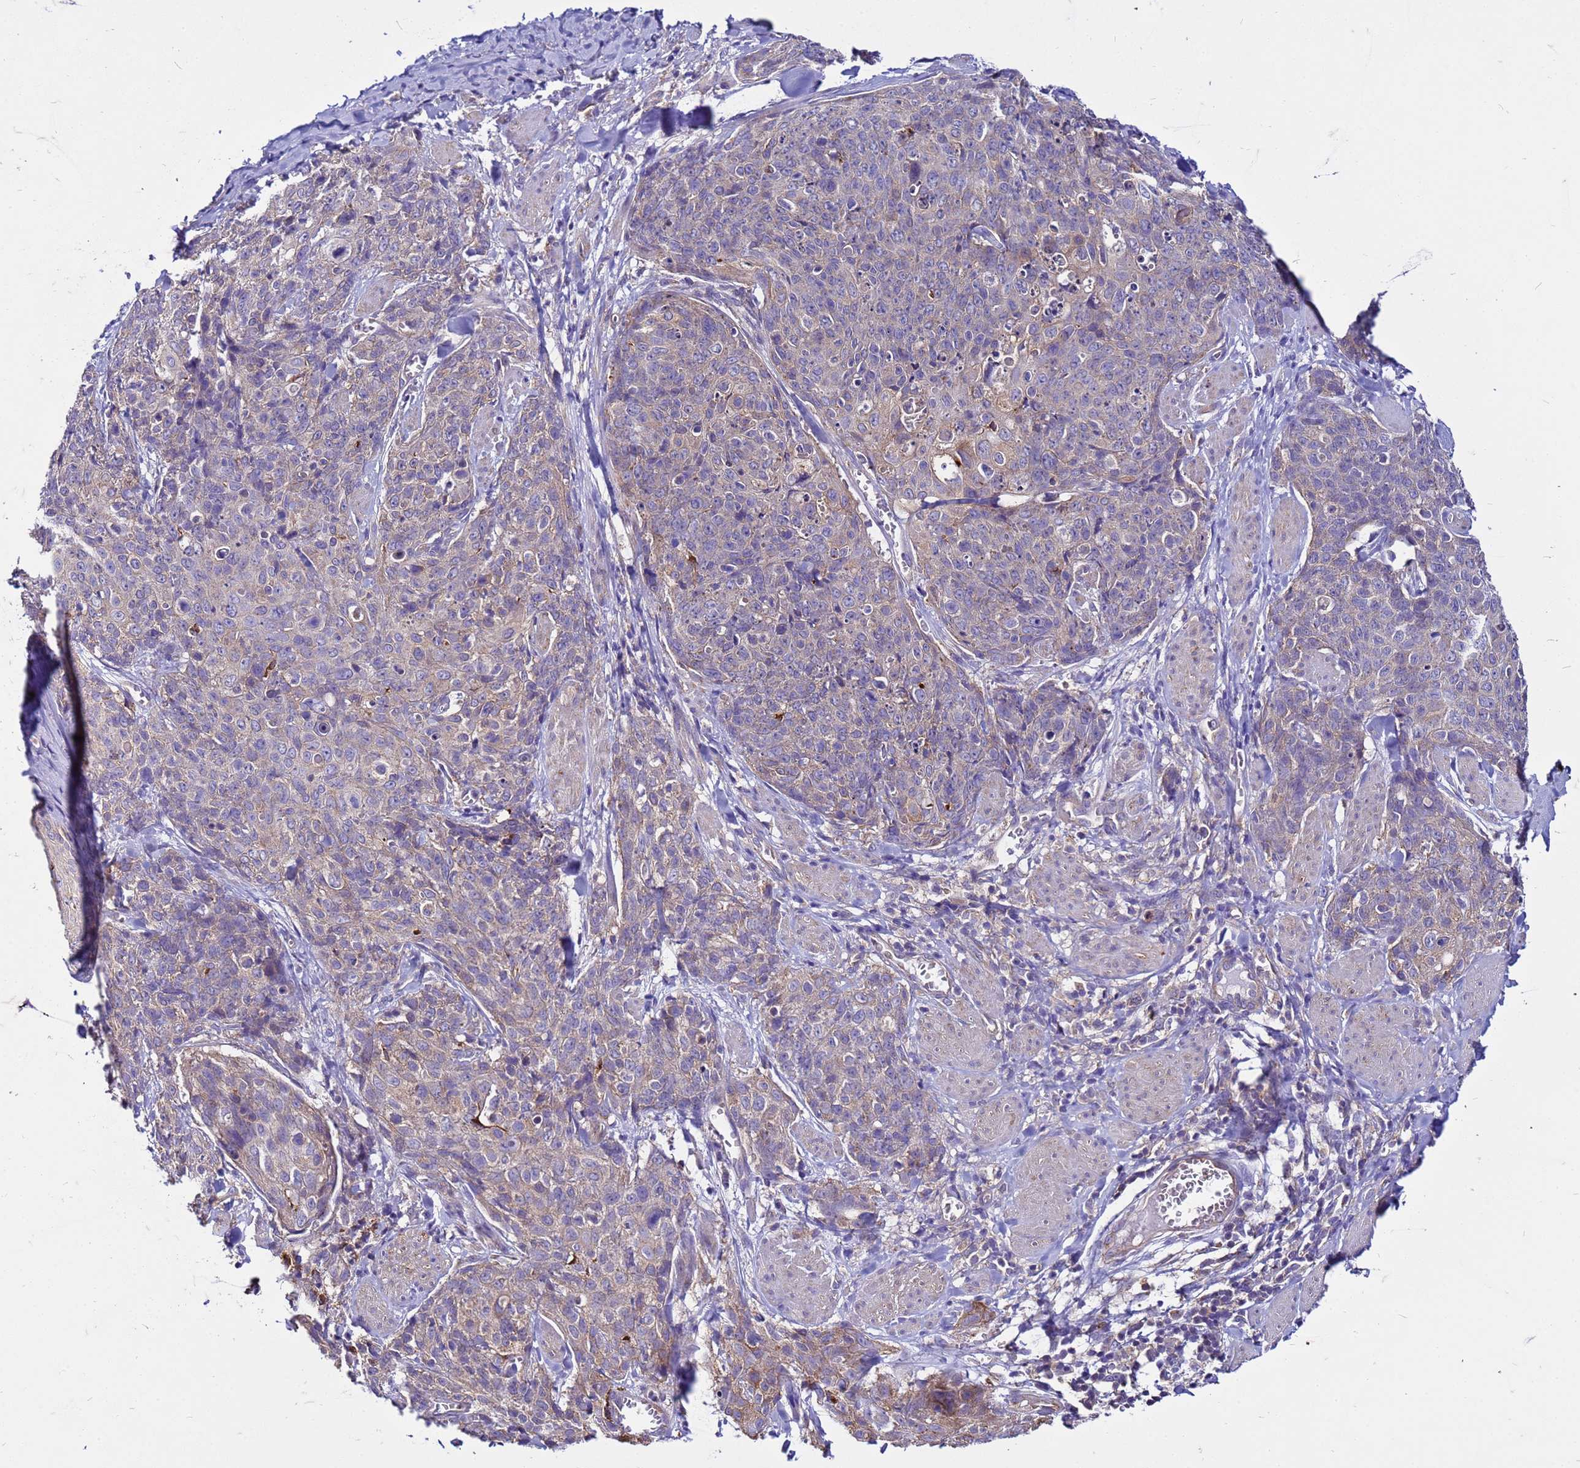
{"staining": {"intensity": "weak", "quantity": "<25%", "location": "cytoplasmic/membranous"}, "tissue": "skin cancer", "cell_type": "Tumor cells", "image_type": "cancer", "snomed": [{"axis": "morphology", "description": "Squamous cell carcinoma, NOS"}, {"axis": "topography", "description": "Skin"}, {"axis": "topography", "description": "Vulva"}], "caption": "IHC of human squamous cell carcinoma (skin) demonstrates no positivity in tumor cells.", "gene": "PKD1", "patient": {"sex": "female", "age": 85}}